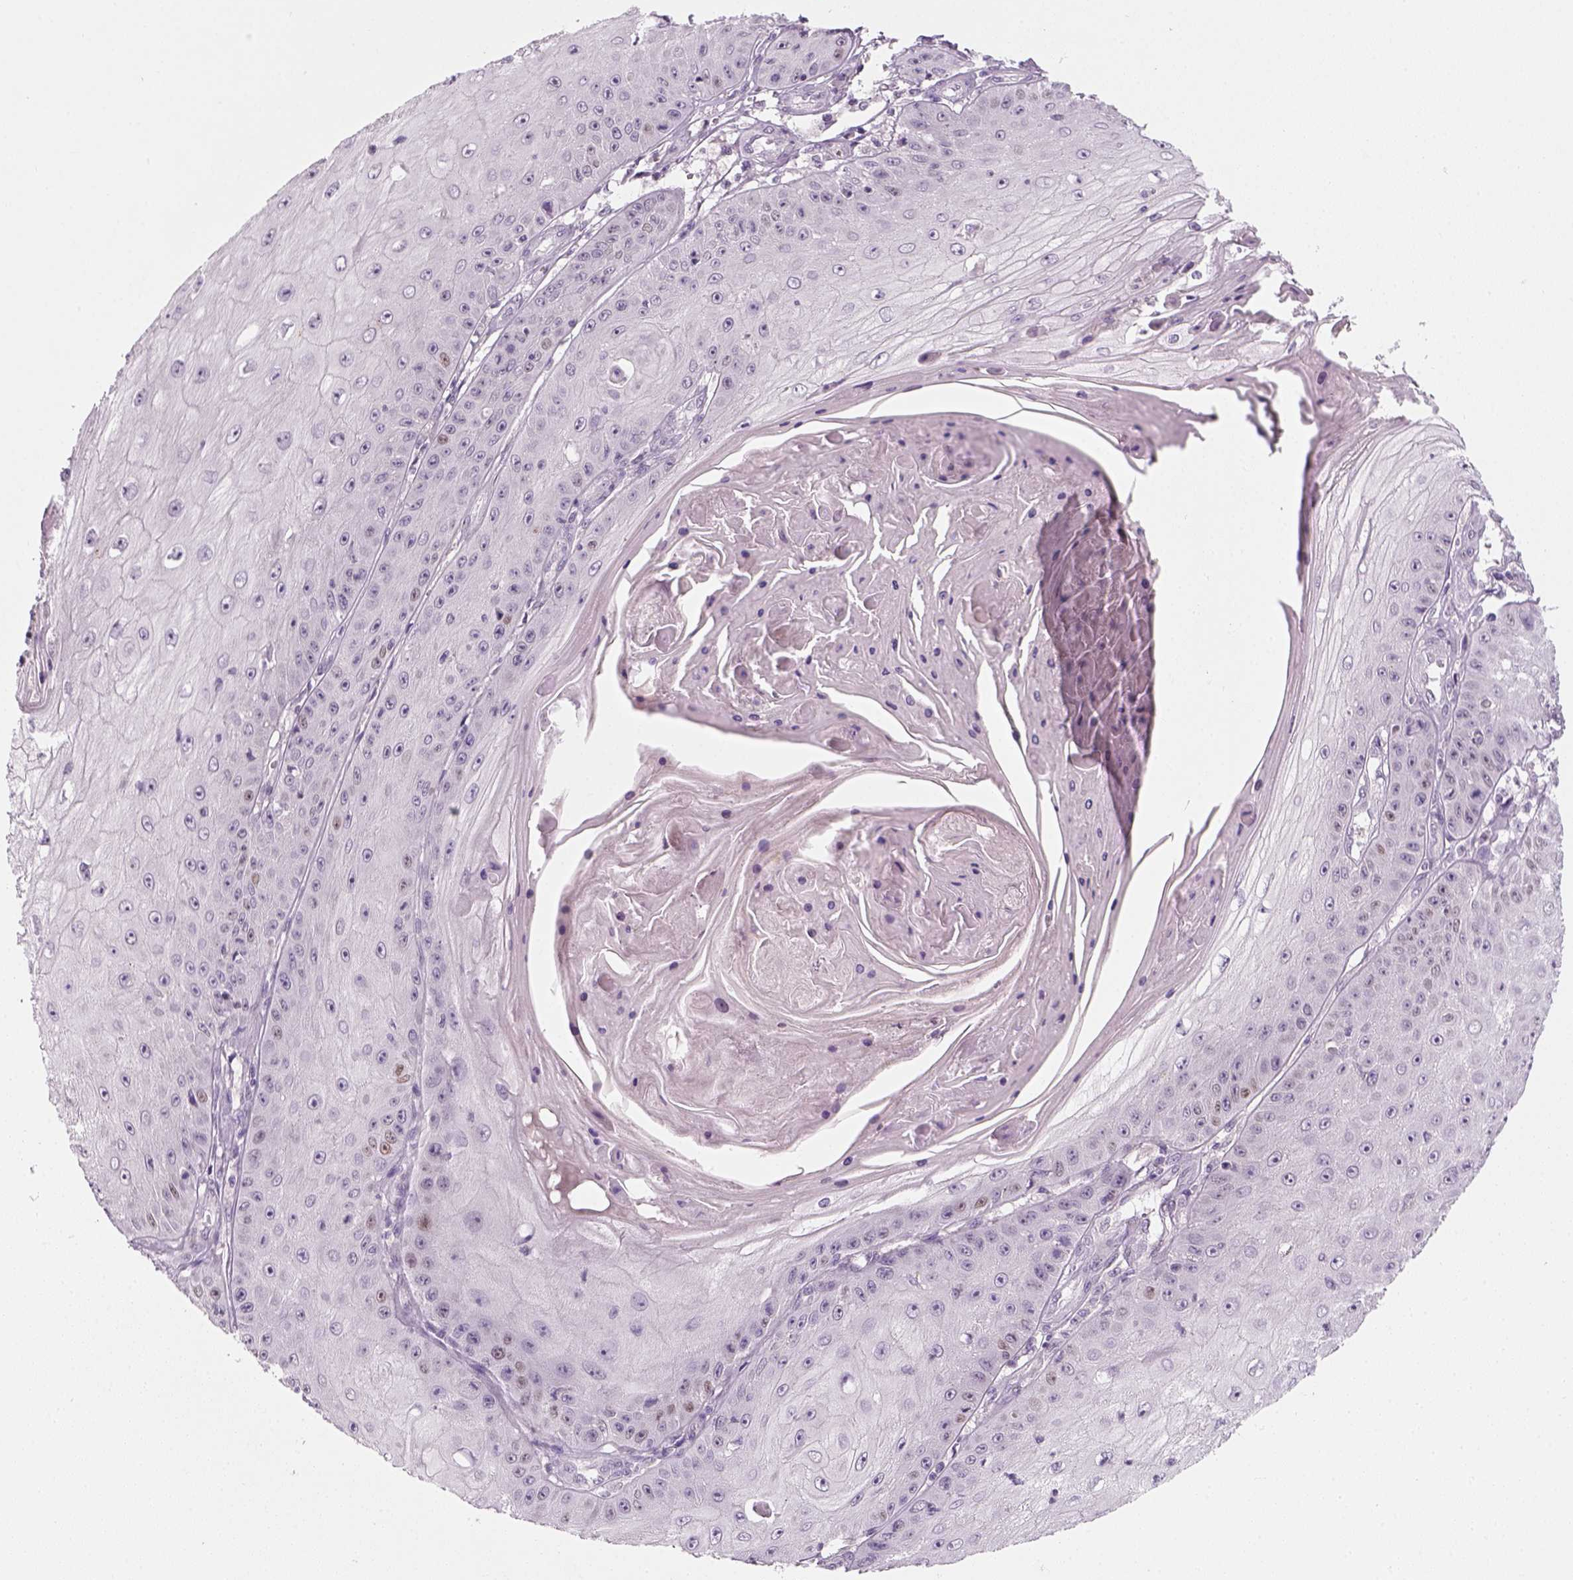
{"staining": {"intensity": "negative", "quantity": "none", "location": "none"}, "tissue": "skin cancer", "cell_type": "Tumor cells", "image_type": "cancer", "snomed": [{"axis": "morphology", "description": "Squamous cell carcinoma, NOS"}, {"axis": "topography", "description": "Skin"}], "caption": "Immunohistochemistry of human skin cancer displays no expression in tumor cells.", "gene": "TP53", "patient": {"sex": "male", "age": 70}}